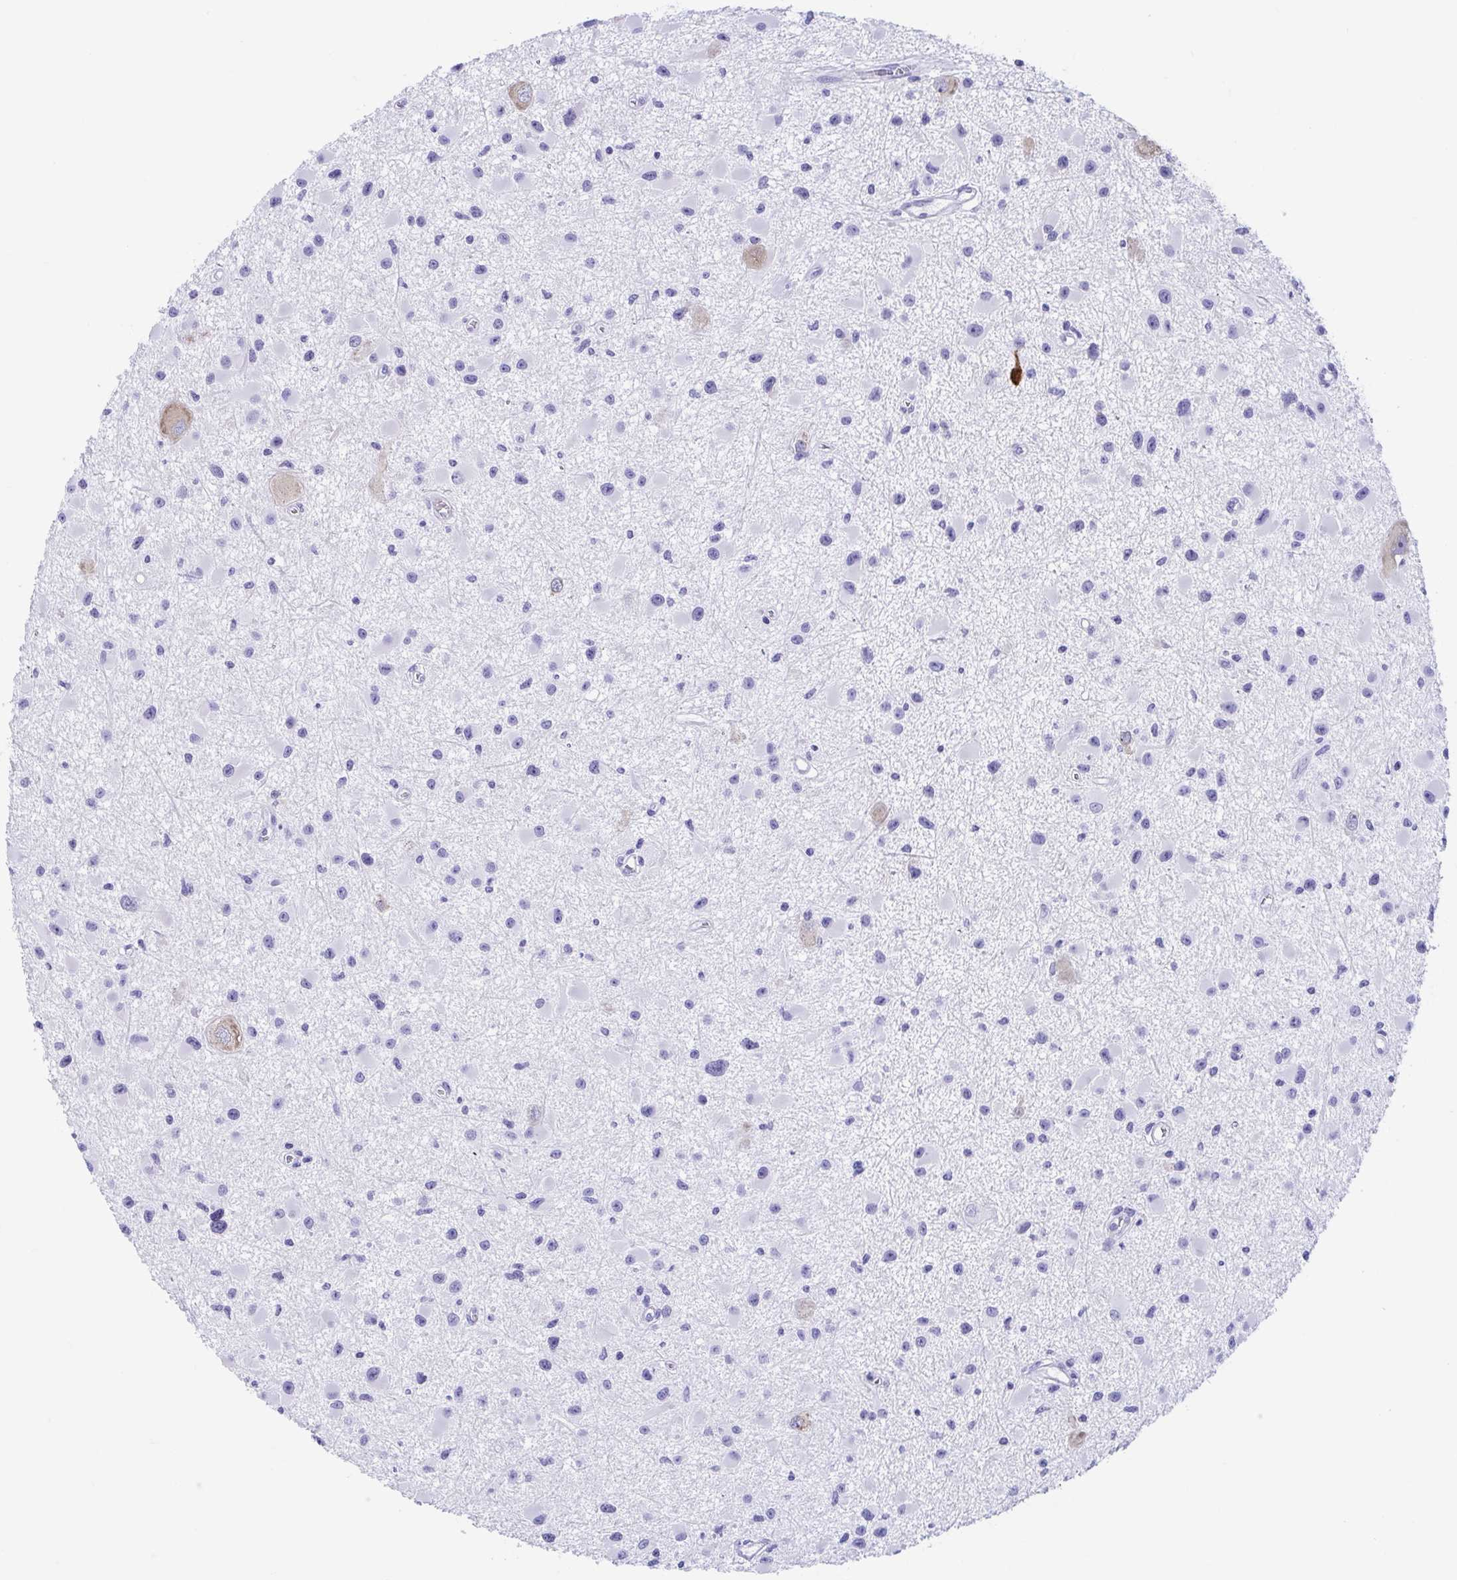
{"staining": {"intensity": "negative", "quantity": "none", "location": "none"}, "tissue": "glioma", "cell_type": "Tumor cells", "image_type": "cancer", "snomed": [{"axis": "morphology", "description": "Glioma, malignant, High grade"}, {"axis": "topography", "description": "Brain"}], "caption": "Human high-grade glioma (malignant) stained for a protein using immunohistochemistry reveals no staining in tumor cells.", "gene": "TMEM35A", "patient": {"sex": "male", "age": 54}}